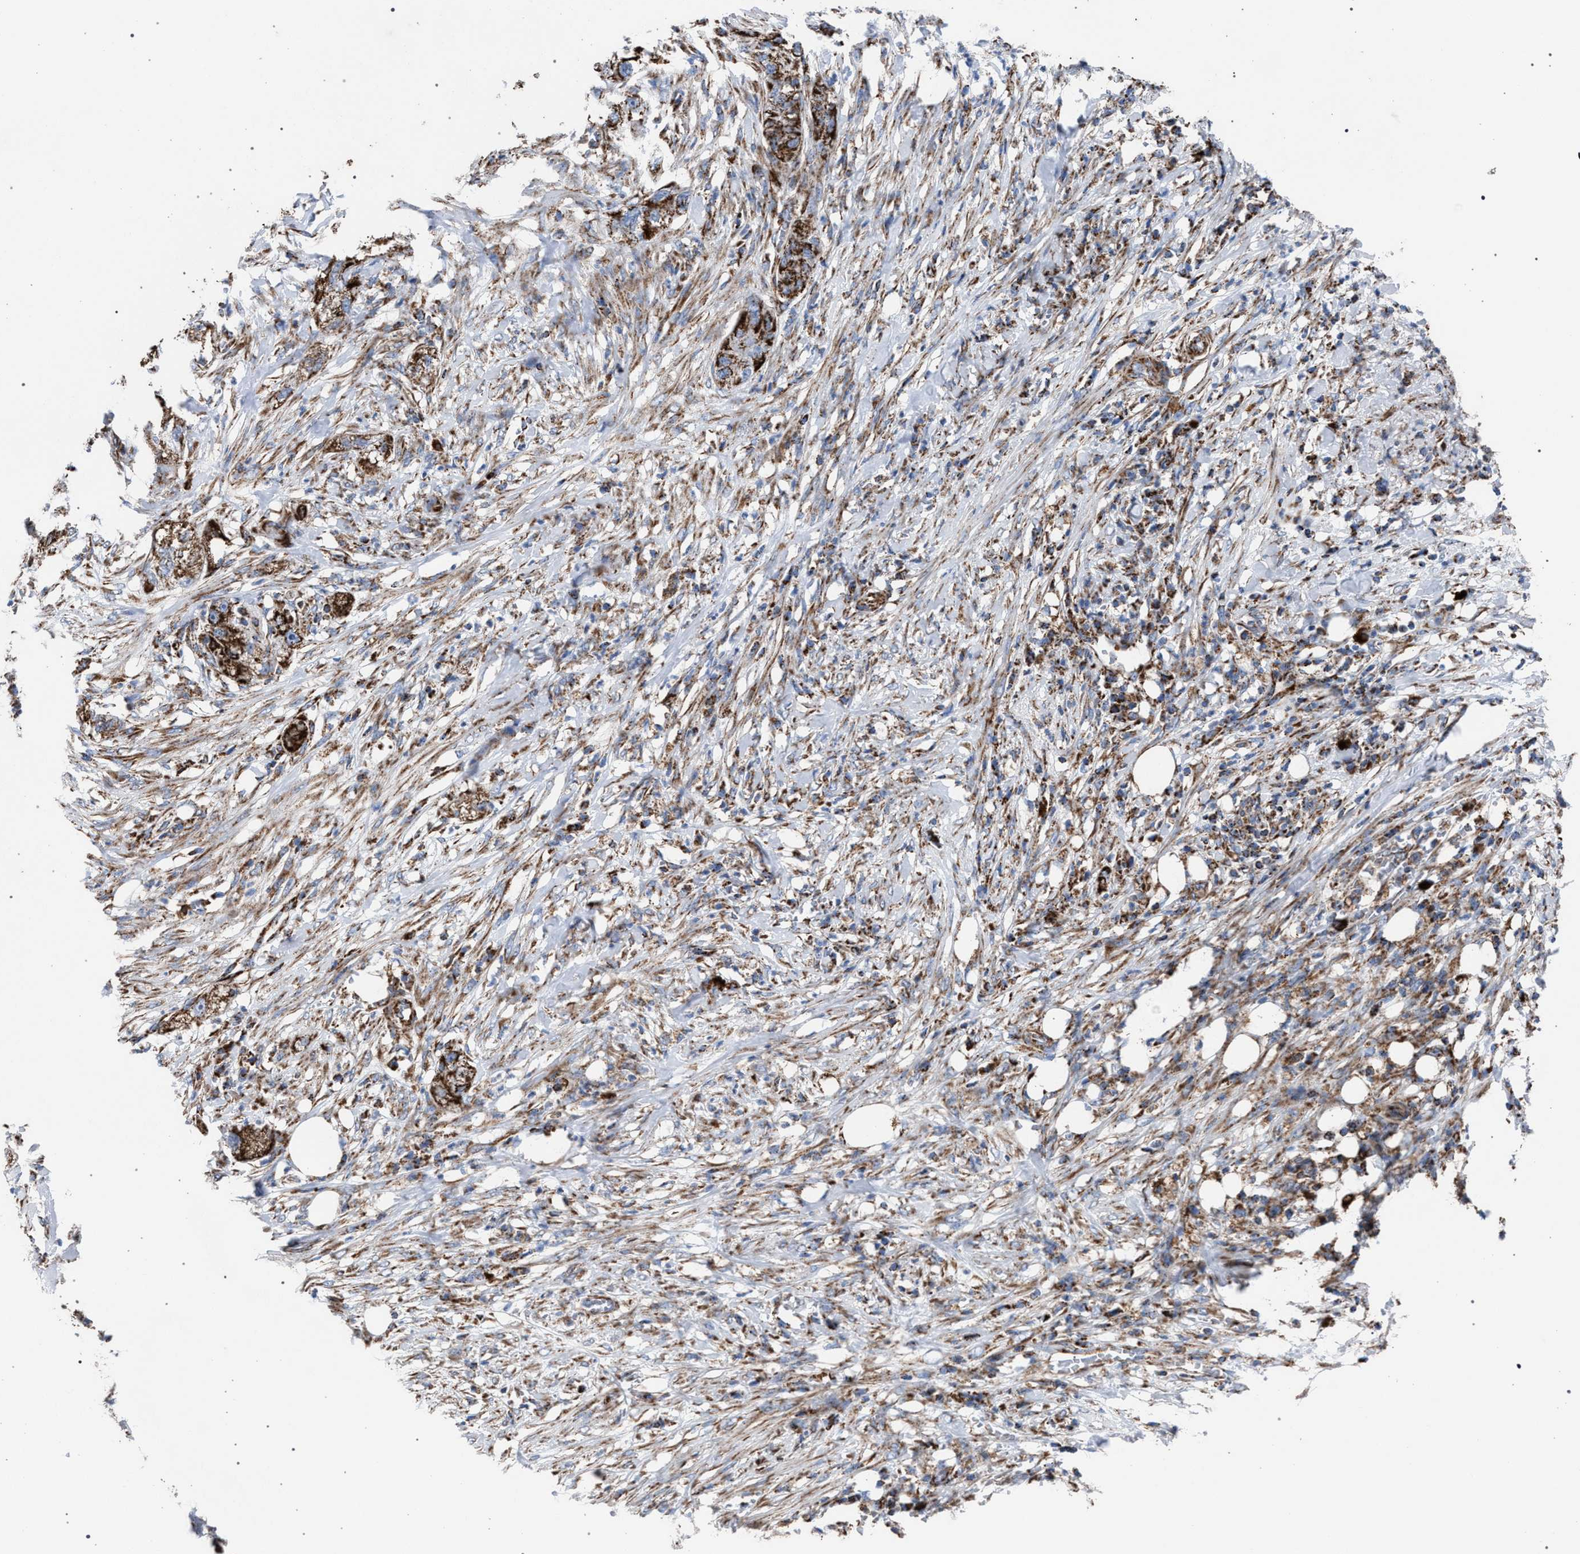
{"staining": {"intensity": "strong", "quantity": ">75%", "location": "cytoplasmic/membranous"}, "tissue": "pancreatic cancer", "cell_type": "Tumor cells", "image_type": "cancer", "snomed": [{"axis": "morphology", "description": "Adenocarcinoma, NOS"}, {"axis": "topography", "description": "Pancreas"}], "caption": "Pancreatic cancer stained with a protein marker exhibits strong staining in tumor cells.", "gene": "VPS13A", "patient": {"sex": "female", "age": 78}}